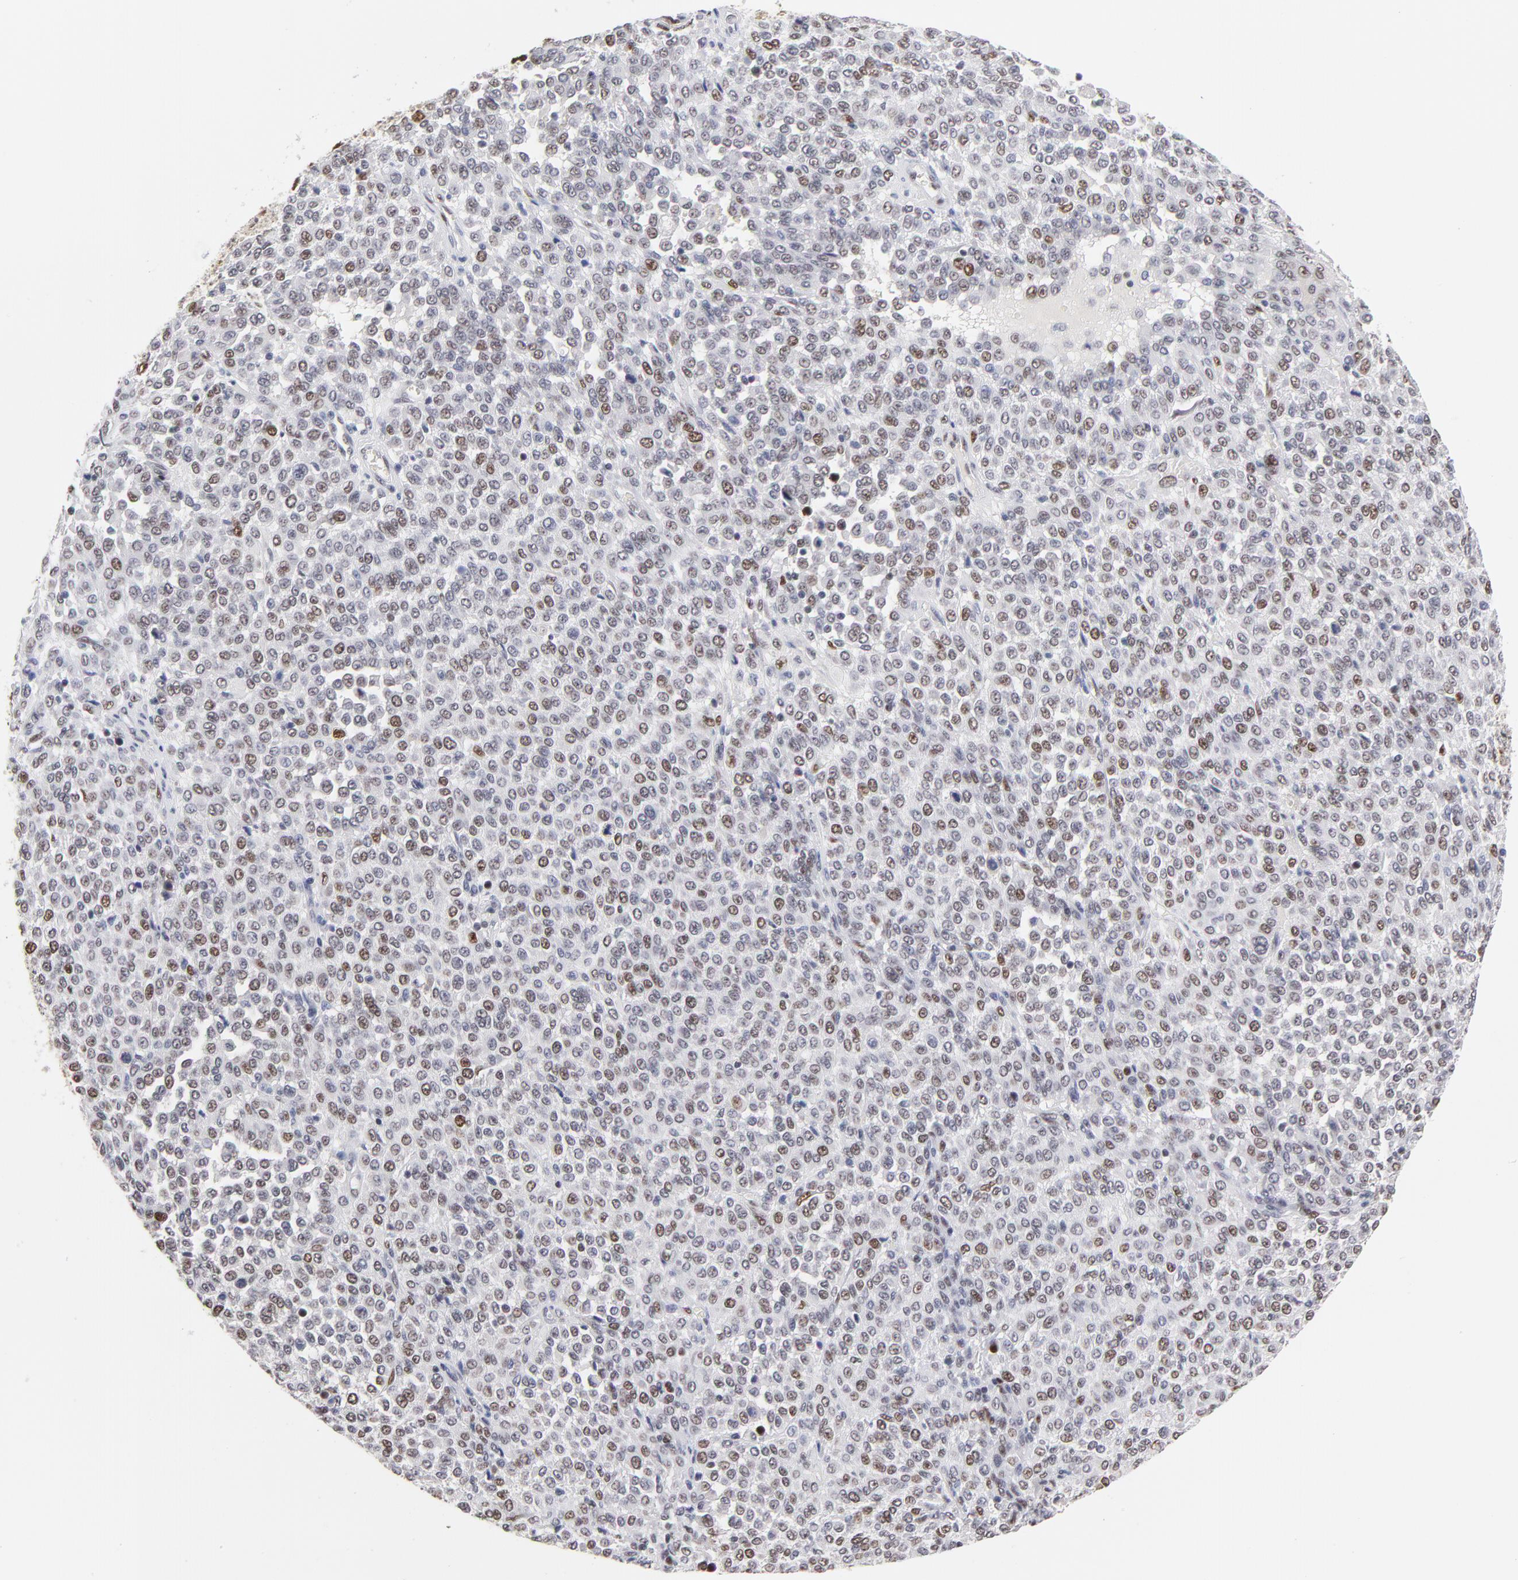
{"staining": {"intensity": "weak", "quantity": "25%-75%", "location": "nuclear"}, "tissue": "melanoma", "cell_type": "Tumor cells", "image_type": "cancer", "snomed": [{"axis": "morphology", "description": "Malignant melanoma, Metastatic site"}, {"axis": "topography", "description": "Pancreas"}], "caption": "A photomicrograph of melanoma stained for a protein displays weak nuclear brown staining in tumor cells.", "gene": "OGFOD1", "patient": {"sex": "female", "age": 30}}